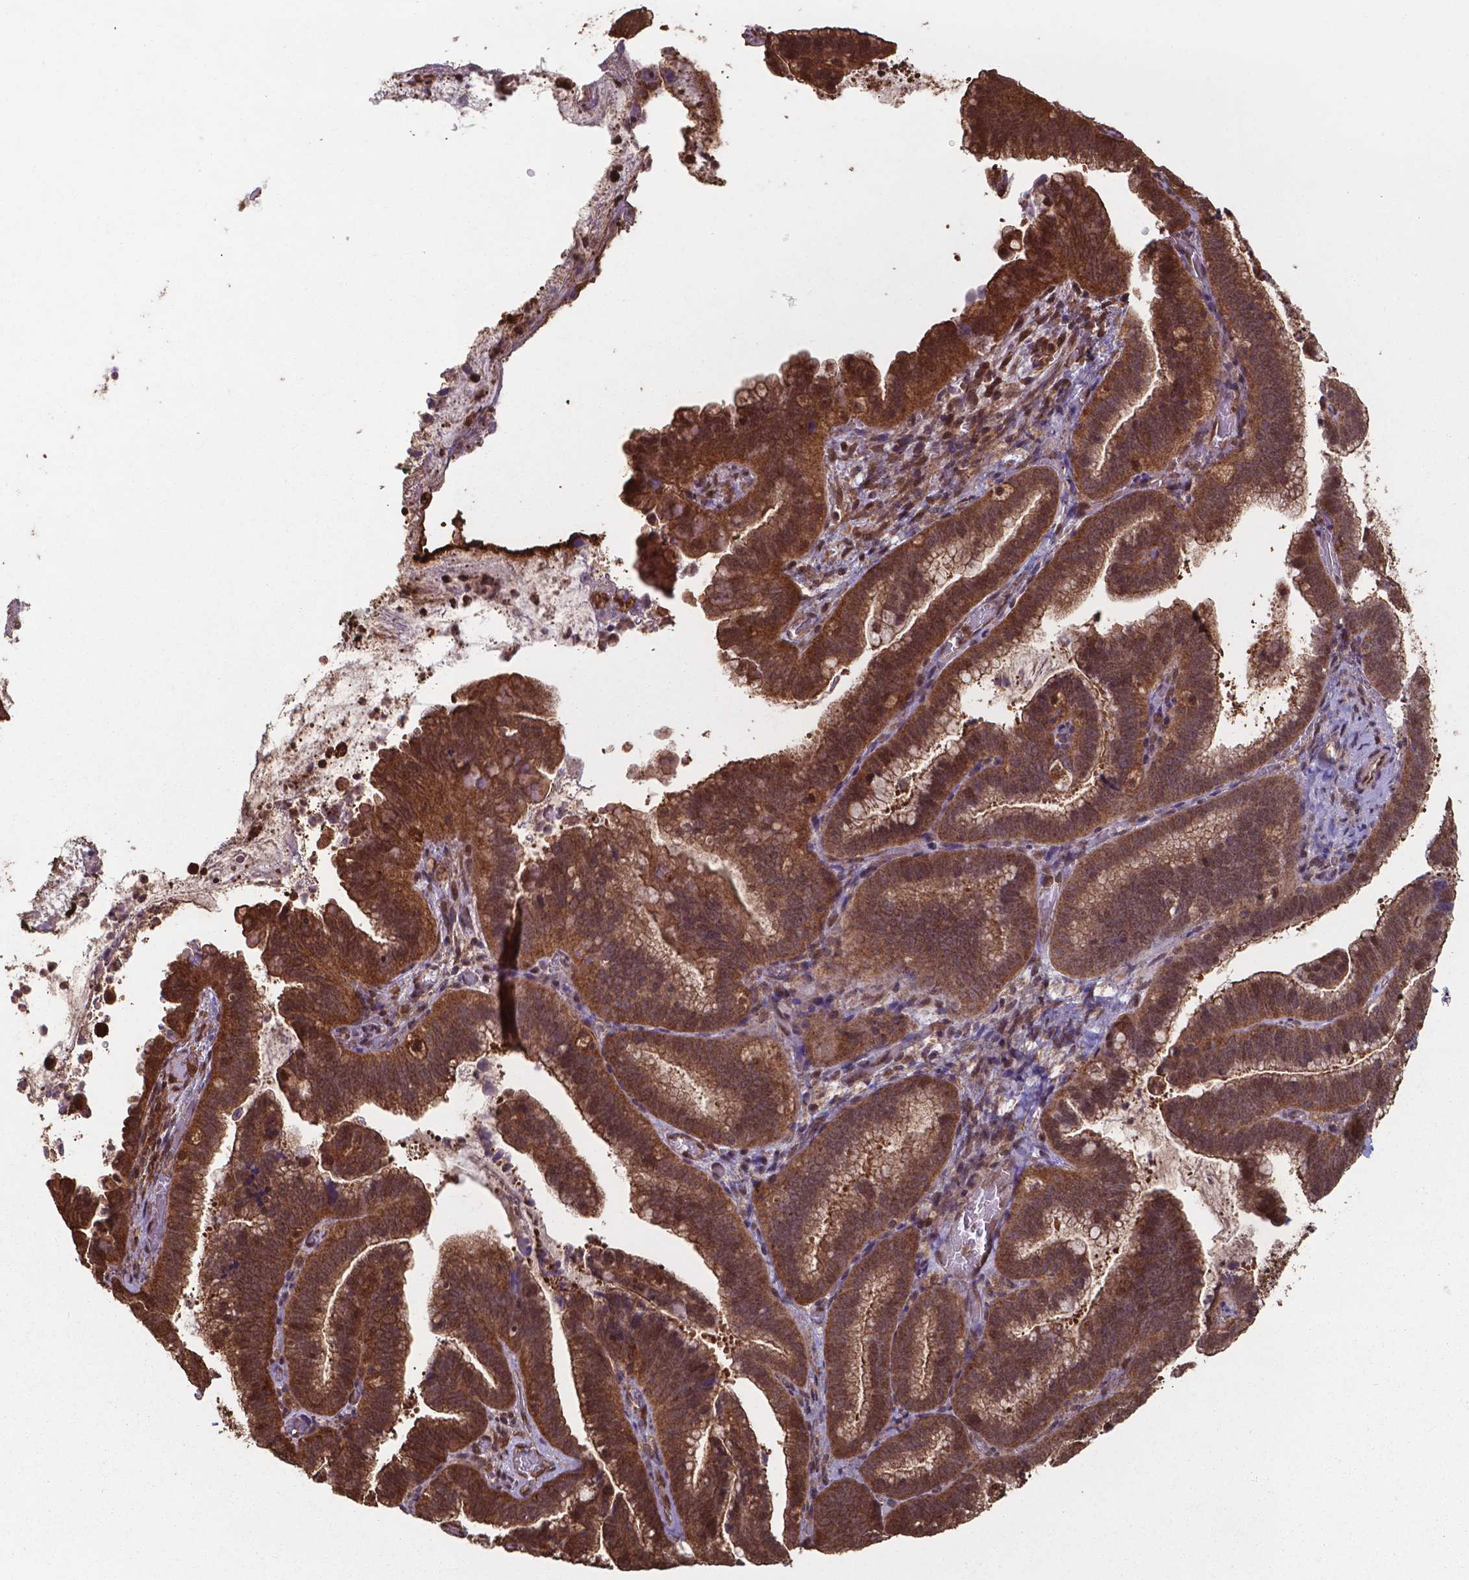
{"staining": {"intensity": "strong", "quantity": ">75%", "location": "cytoplasmic/membranous,nuclear"}, "tissue": "cervical cancer", "cell_type": "Tumor cells", "image_type": "cancer", "snomed": [{"axis": "morphology", "description": "Adenocarcinoma, NOS"}, {"axis": "topography", "description": "Cervix"}], "caption": "This histopathology image demonstrates immunohistochemistry staining of cervical adenocarcinoma, with high strong cytoplasmic/membranous and nuclear staining in approximately >75% of tumor cells.", "gene": "CHP2", "patient": {"sex": "female", "age": 61}}